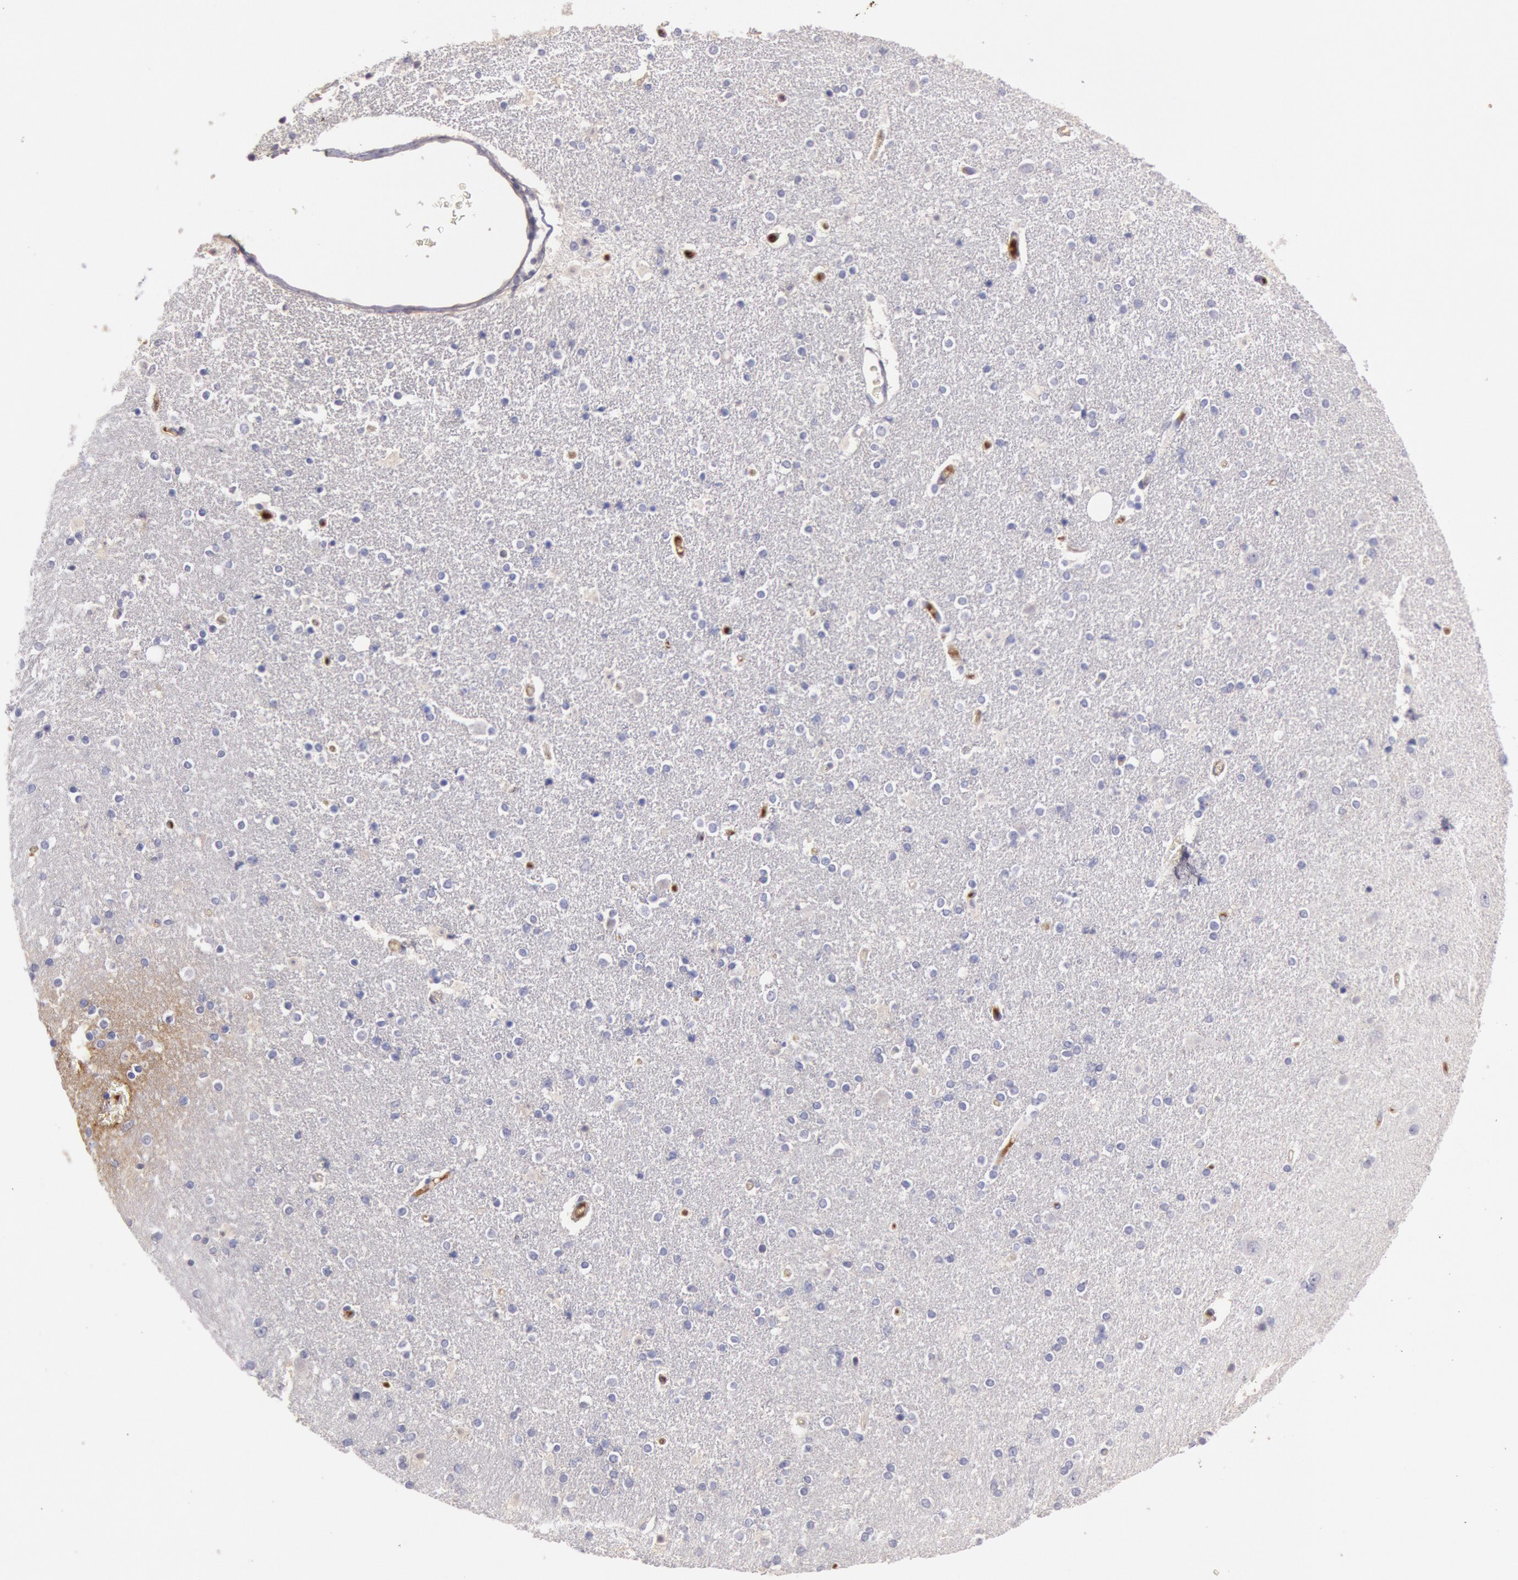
{"staining": {"intensity": "negative", "quantity": "none", "location": "none"}, "tissue": "caudate", "cell_type": "Glial cells", "image_type": "normal", "snomed": [{"axis": "morphology", "description": "Normal tissue, NOS"}, {"axis": "topography", "description": "Lateral ventricle wall"}], "caption": "Immunohistochemistry of benign caudate reveals no positivity in glial cells.", "gene": "C1R", "patient": {"sex": "female", "age": 54}}